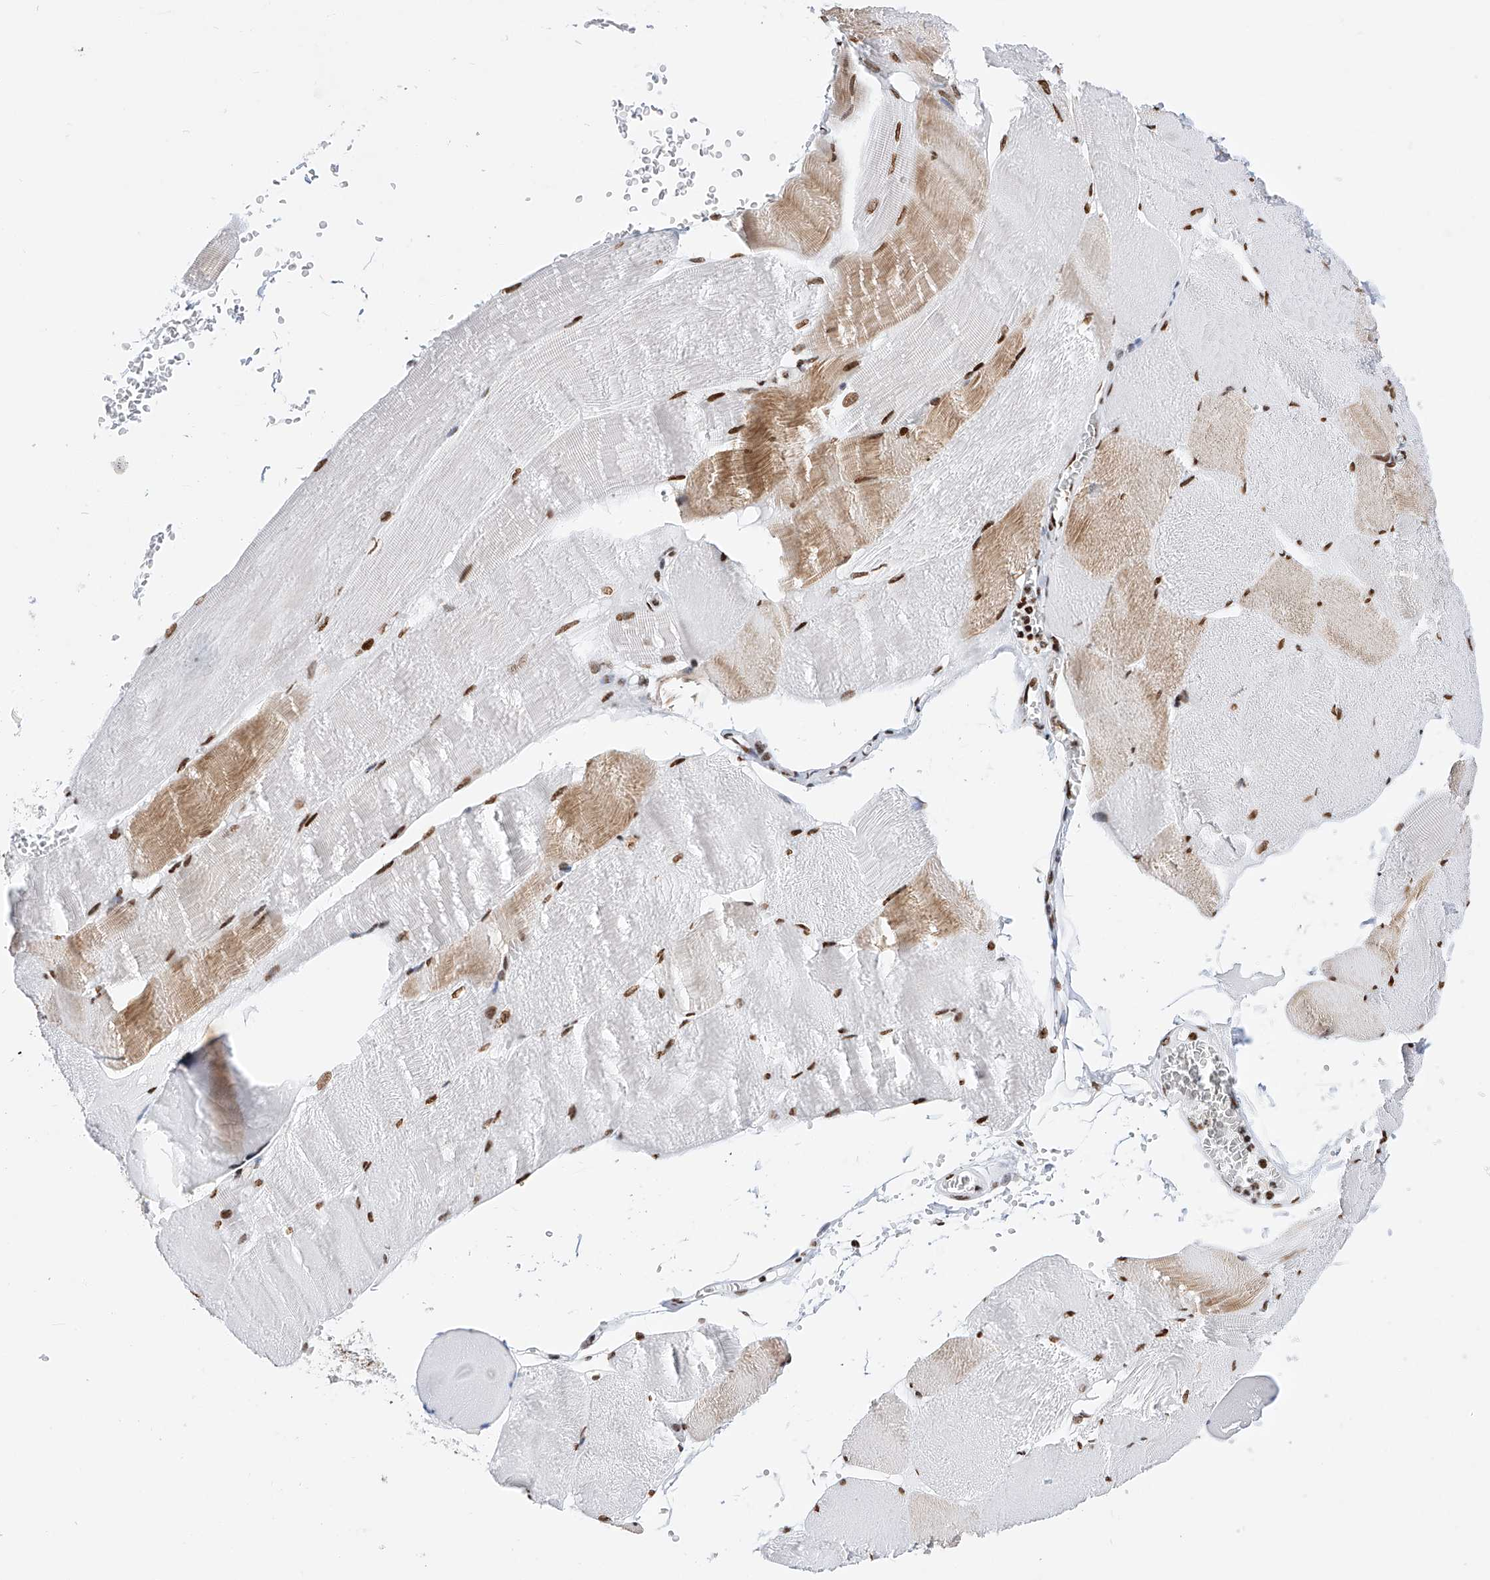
{"staining": {"intensity": "moderate", "quantity": ">75%", "location": "cytoplasmic/membranous,nuclear"}, "tissue": "skeletal muscle", "cell_type": "Myocytes", "image_type": "normal", "snomed": [{"axis": "morphology", "description": "Normal tissue, NOS"}, {"axis": "morphology", "description": "Basal cell carcinoma"}, {"axis": "topography", "description": "Skeletal muscle"}], "caption": "Protein analysis of normal skeletal muscle exhibits moderate cytoplasmic/membranous,nuclear expression in about >75% of myocytes. (IHC, brightfield microscopy, high magnification).", "gene": "SRSF6", "patient": {"sex": "female", "age": 64}}